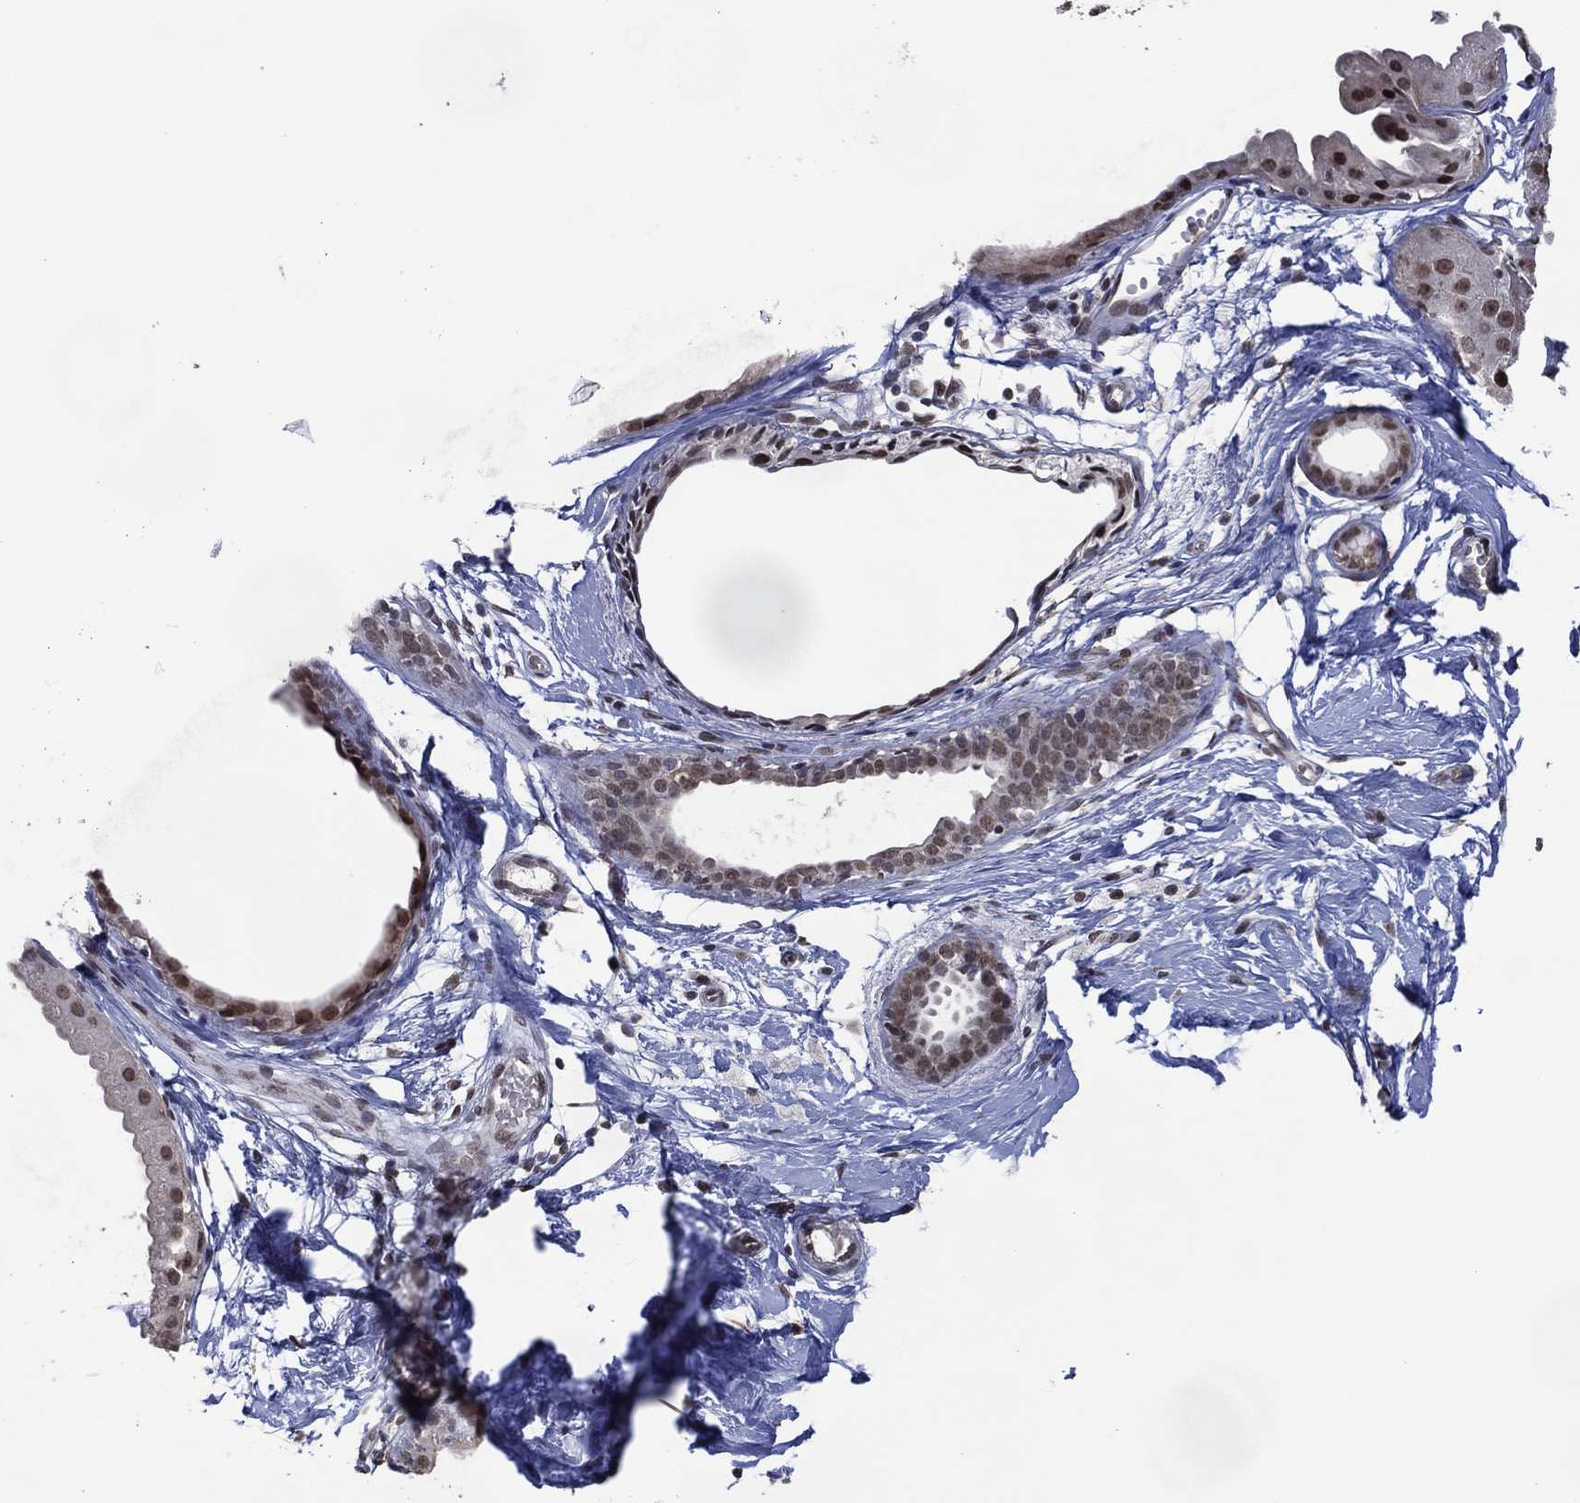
{"staining": {"intensity": "negative", "quantity": "none", "location": "none"}, "tissue": "breast", "cell_type": "Adipocytes", "image_type": "normal", "snomed": [{"axis": "morphology", "description": "Normal tissue, NOS"}, {"axis": "topography", "description": "Breast"}], "caption": "IHC image of unremarkable breast: breast stained with DAB (3,3'-diaminobenzidine) displays no significant protein staining in adipocytes.", "gene": "EHMT1", "patient": {"sex": "female", "age": 37}}